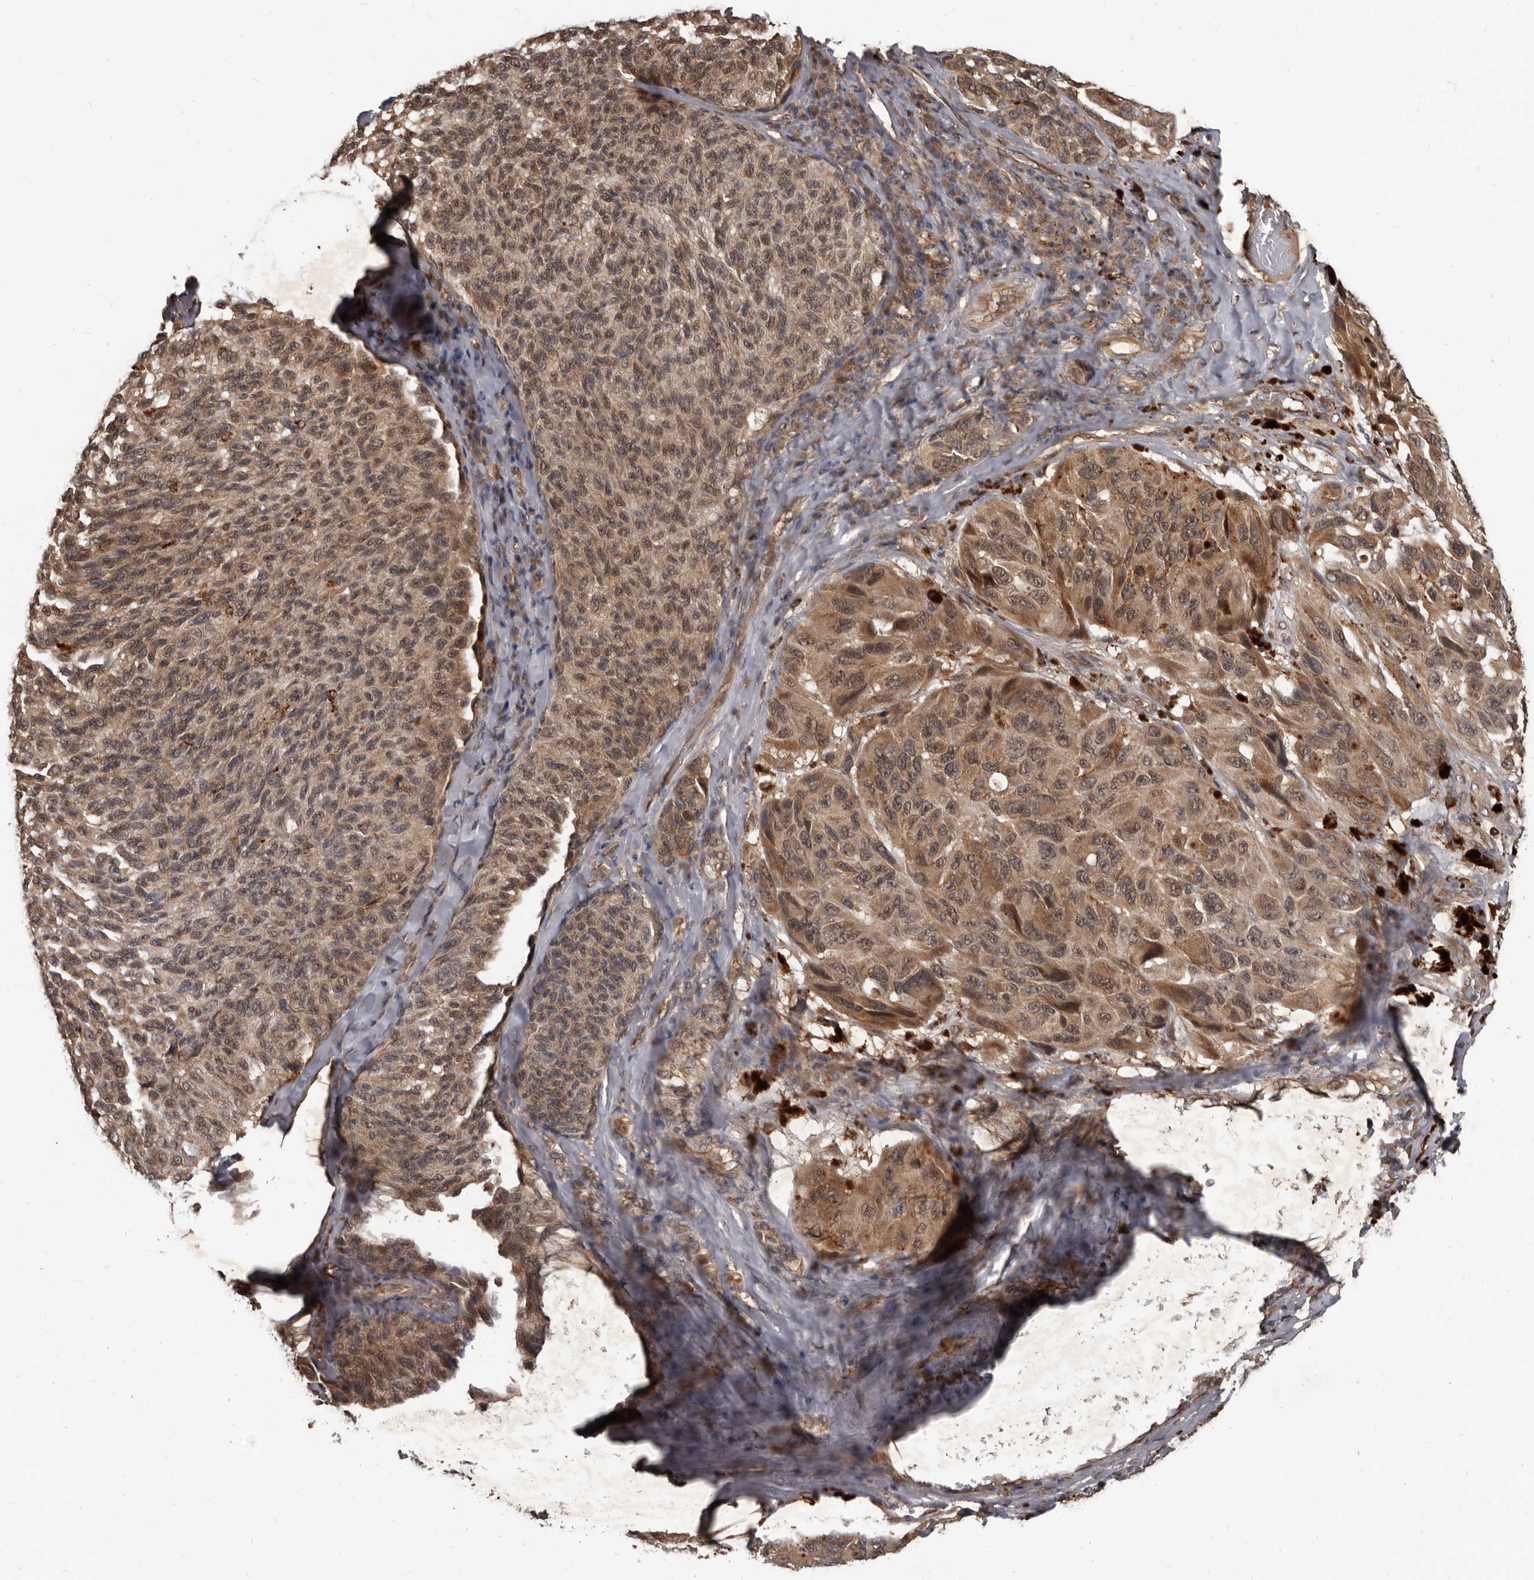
{"staining": {"intensity": "moderate", "quantity": ">75%", "location": "cytoplasmic/membranous"}, "tissue": "melanoma", "cell_type": "Tumor cells", "image_type": "cancer", "snomed": [{"axis": "morphology", "description": "Malignant melanoma, NOS"}, {"axis": "topography", "description": "Skin"}], "caption": "Tumor cells reveal medium levels of moderate cytoplasmic/membranous staining in approximately >75% of cells in malignant melanoma. (DAB (3,3'-diaminobenzidine) = brown stain, brightfield microscopy at high magnification).", "gene": "AHR", "patient": {"sex": "female", "age": 73}}